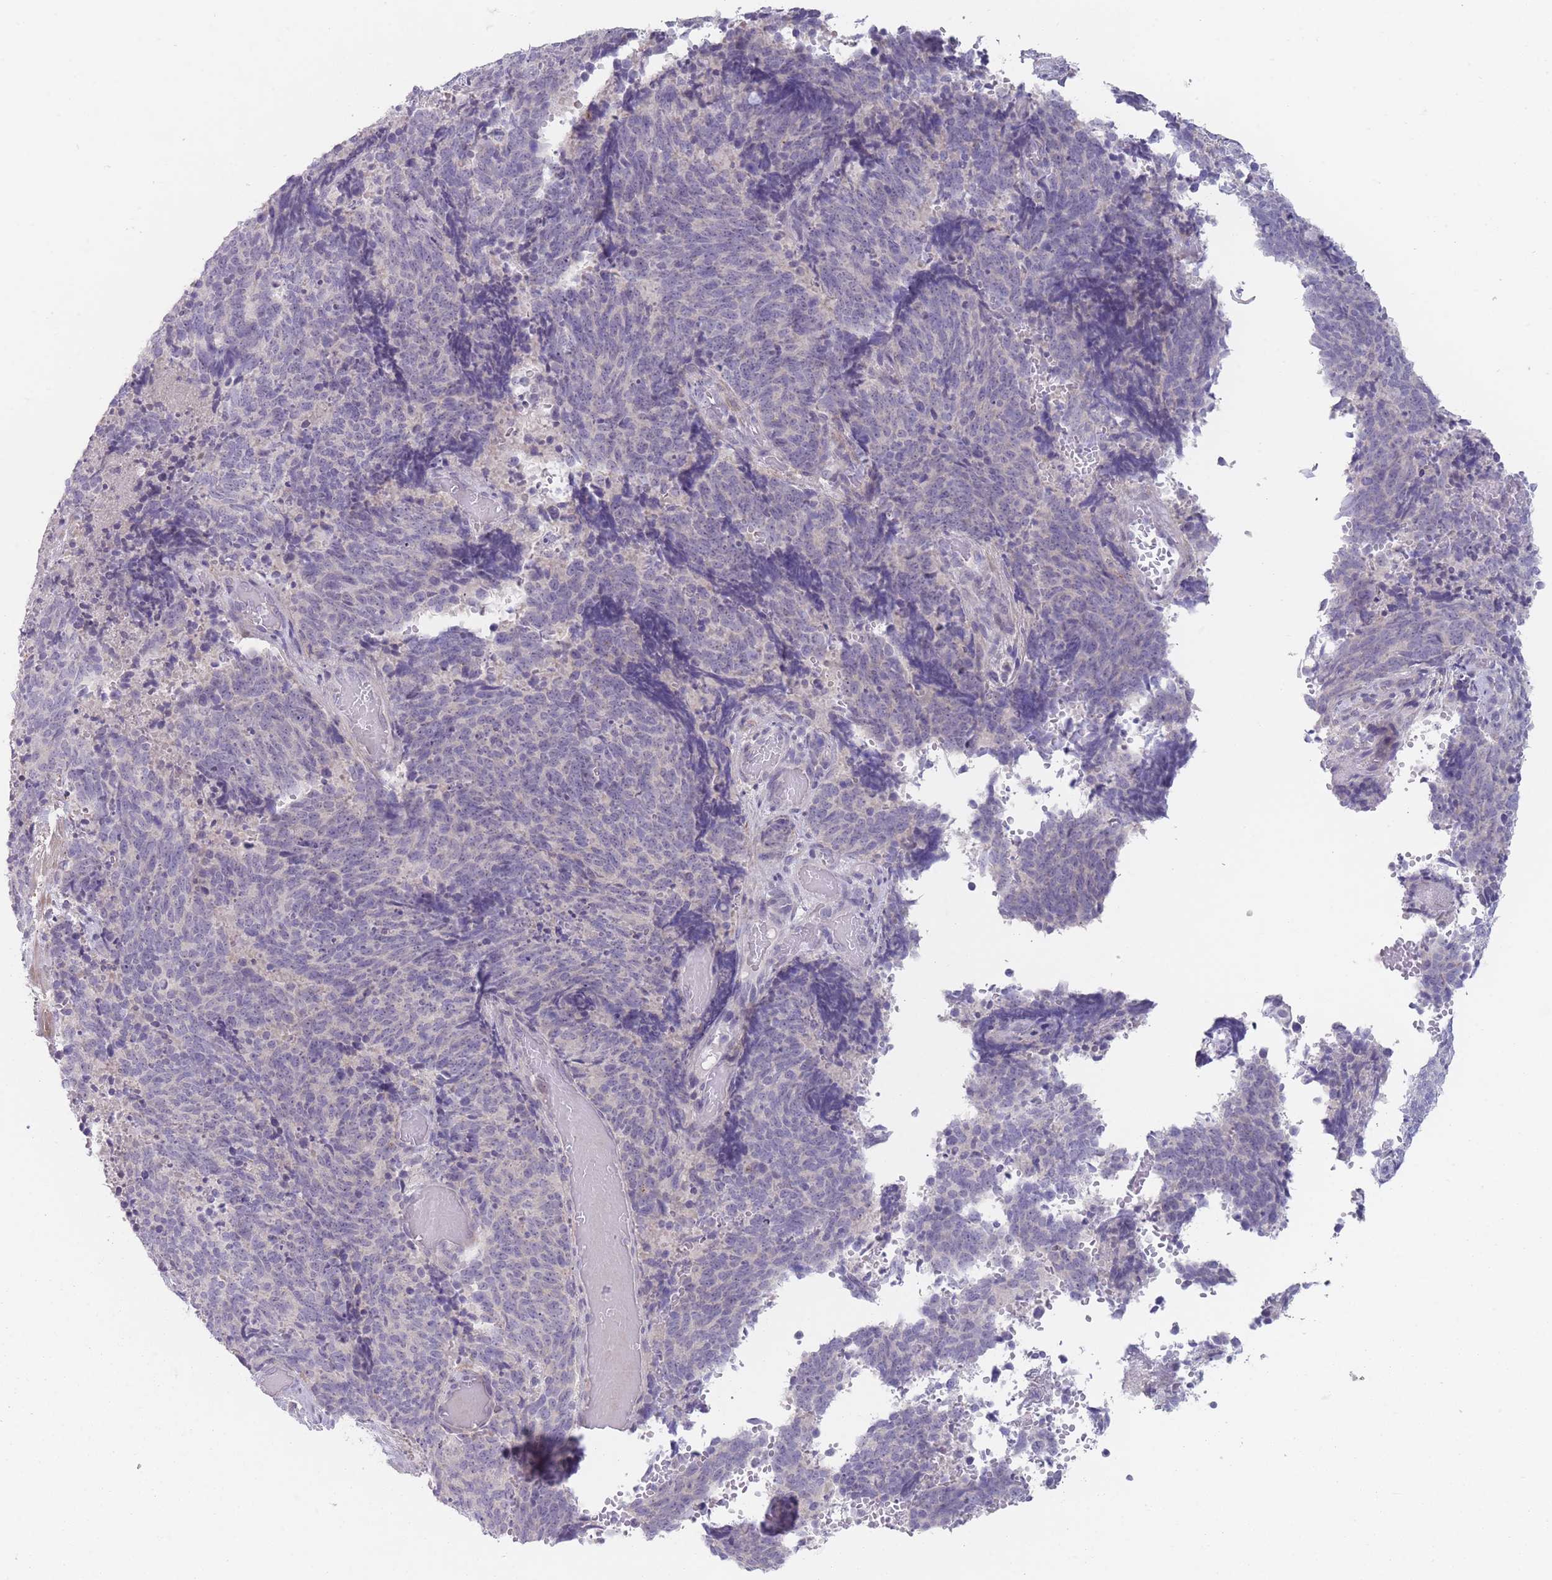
{"staining": {"intensity": "negative", "quantity": "none", "location": "none"}, "tissue": "cervical cancer", "cell_type": "Tumor cells", "image_type": "cancer", "snomed": [{"axis": "morphology", "description": "Squamous cell carcinoma, NOS"}, {"axis": "topography", "description": "Cervix"}], "caption": "IHC of cervical cancer reveals no positivity in tumor cells.", "gene": "PAIP2B", "patient": {"sex": "female", "age": 29}}